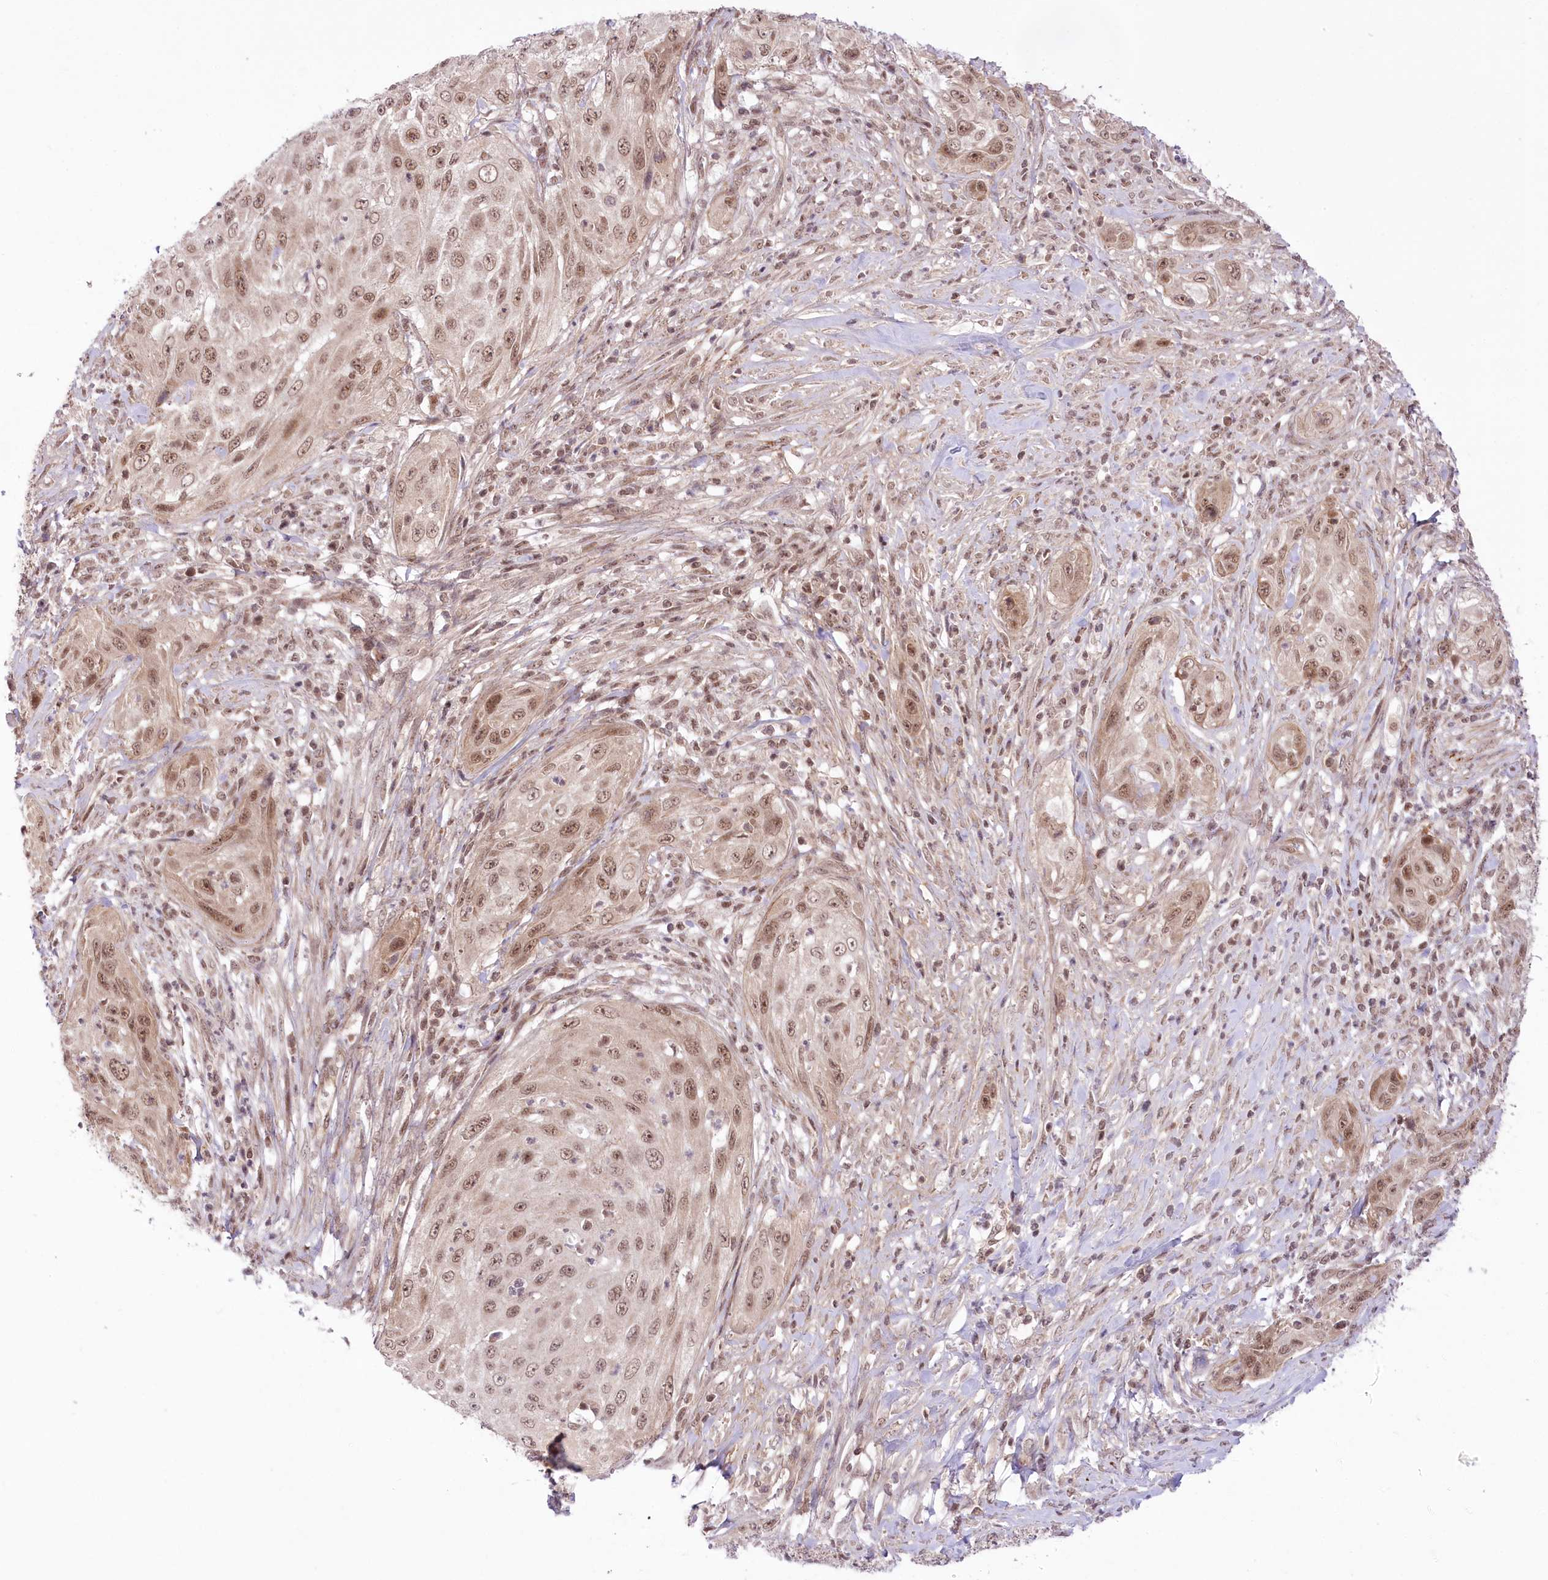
{"staining": {"intensity": "moderate", "quantity": ">75%", "location": "nuclear"}, "tissue": "cervical cancer", "cell_type": "Tumor cells", "image_type": "cancer", "snomed": [{"axis": "morphology", "description": "Squamous cell carcinoma, NOS"}, {"axis": "topography", "description": "Cervix"}], "caption": "DAB (3,3'-diaminobenzidine) immunohistochemical staining of squamous cell carcinoma (cervical) reveals moderate nuclear protein positivity in about >75% of tumor cells. (Stains: DAB (3,3'-diaminobenzidine) in brown, nuclei in blue, Microscopy: brightfield microscopy at high magnification).", "gene": "ZMAT2", "patient": {"sex": "female", "age": 42}}